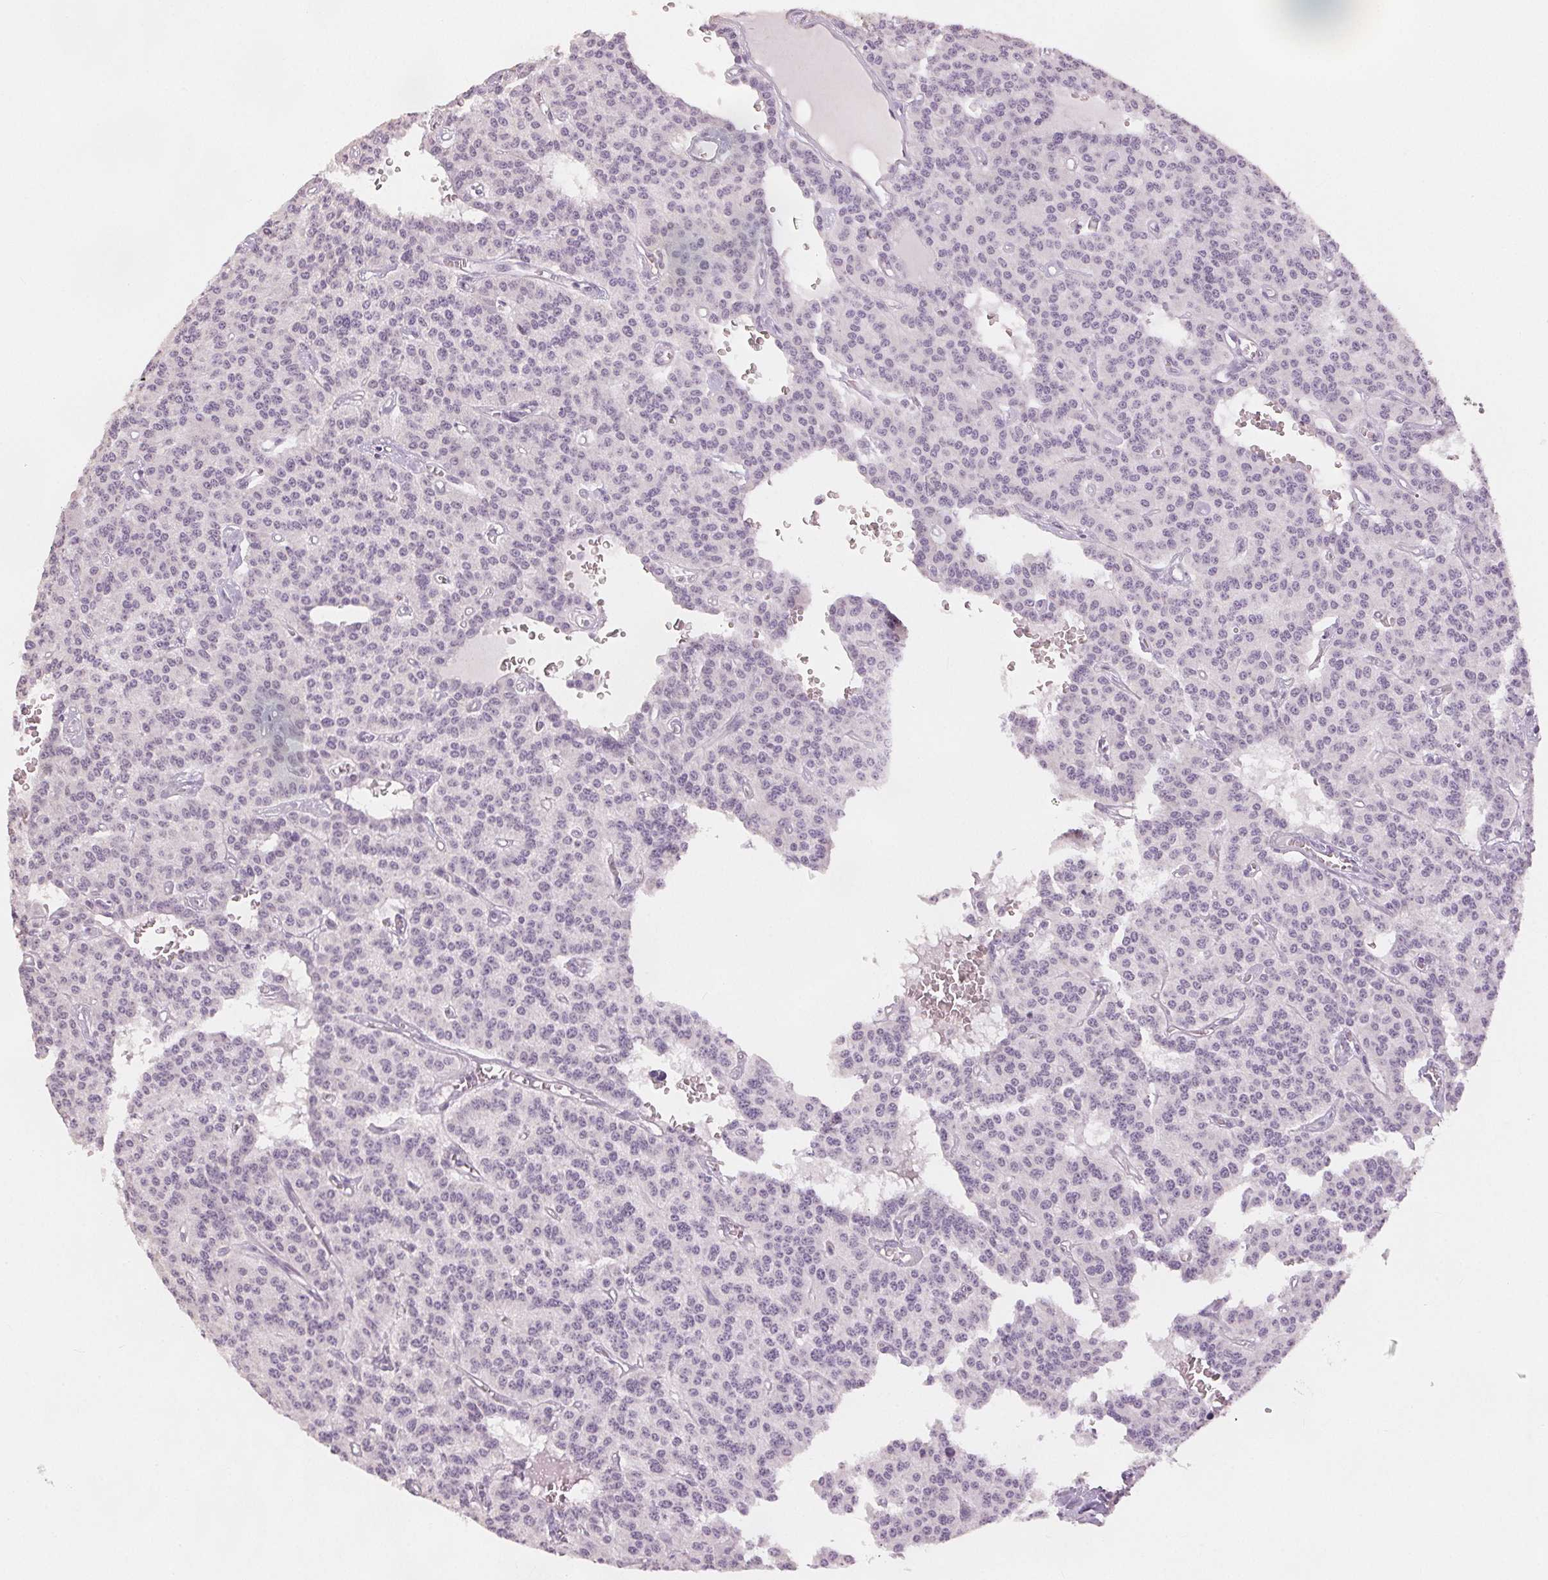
{"staining": {"intensity": "negative", "quantity": "none", "location": "none"}, "tissue": "carcinoid", "cell_type": "Tumor cells", "image_type": "cancer", "snomed": [{"axis": "morphology", "description": "Carcinoid, malignant, NOS"}, {"axis": "topography", "description": "Lung"}], "caption": "The histopathology image exhibits no staining of tumor cells in carcinoid. (IHC, brightfield microscopy, high magnification).", "gene": "SLC27A5", "patient": {"sex": "female", "age": 71}}